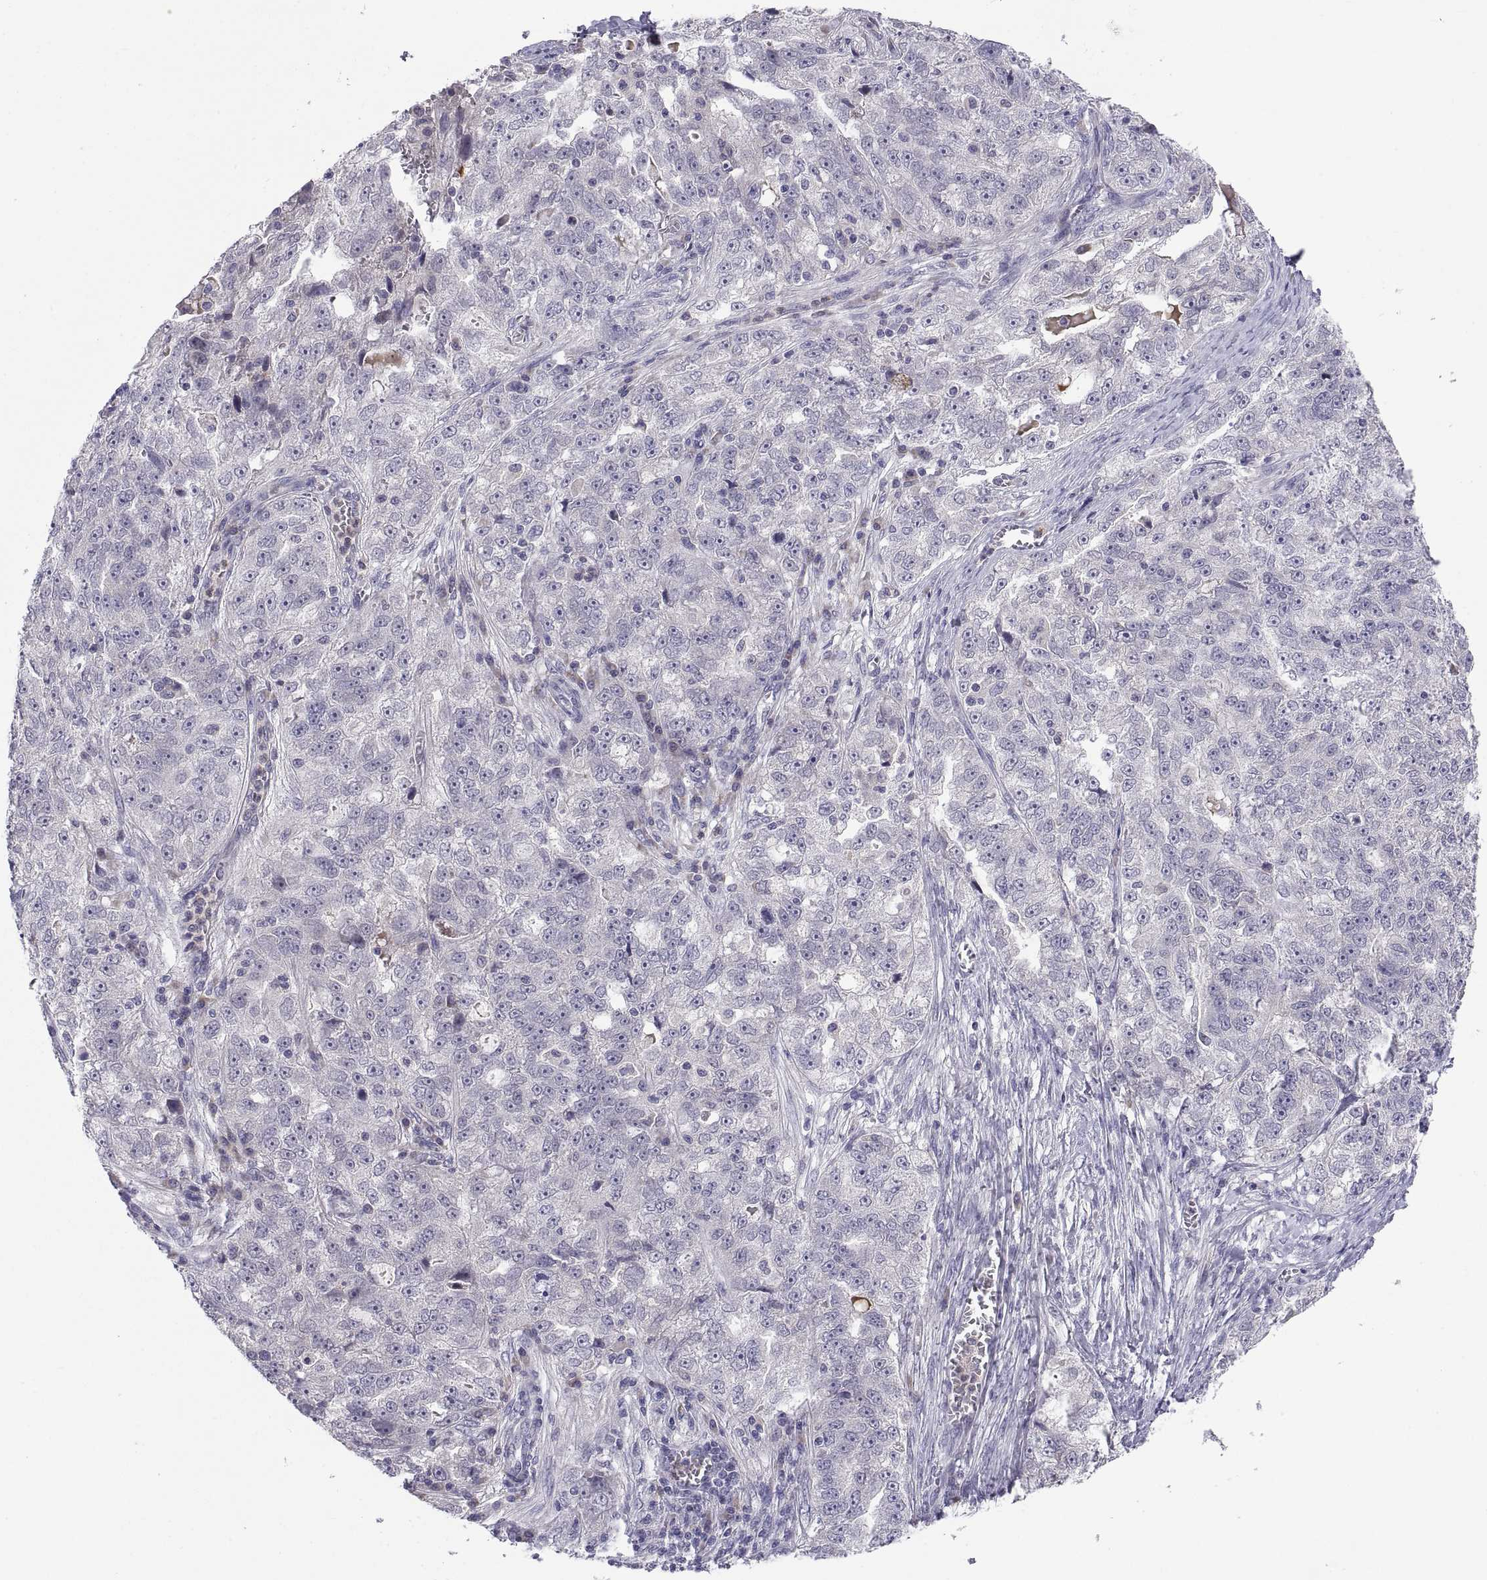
{"staining": {"intensity": "negative", "quantity": "none", "location": "none"}, "tissue": "ovarian cancer", "cell_type": "Tumor cells", "image_type": "cancer", "snomed": [{"axis": "morphology", "description": "Cystadenocarcinoma, serous, NOS"}, {"axis": "topography", "description": "Ovary"}], "caption": "High magnification brightfield microscopy of ovarian serous cystadenocarcinoma stained with DAB (3,3'-diaminobenzidine) (brown) and counterstained with hematoxylin (blue): tumor cells show no significant positivity.", "gene": "PKP1", "patient": {"sex": "female", "age": 51}}